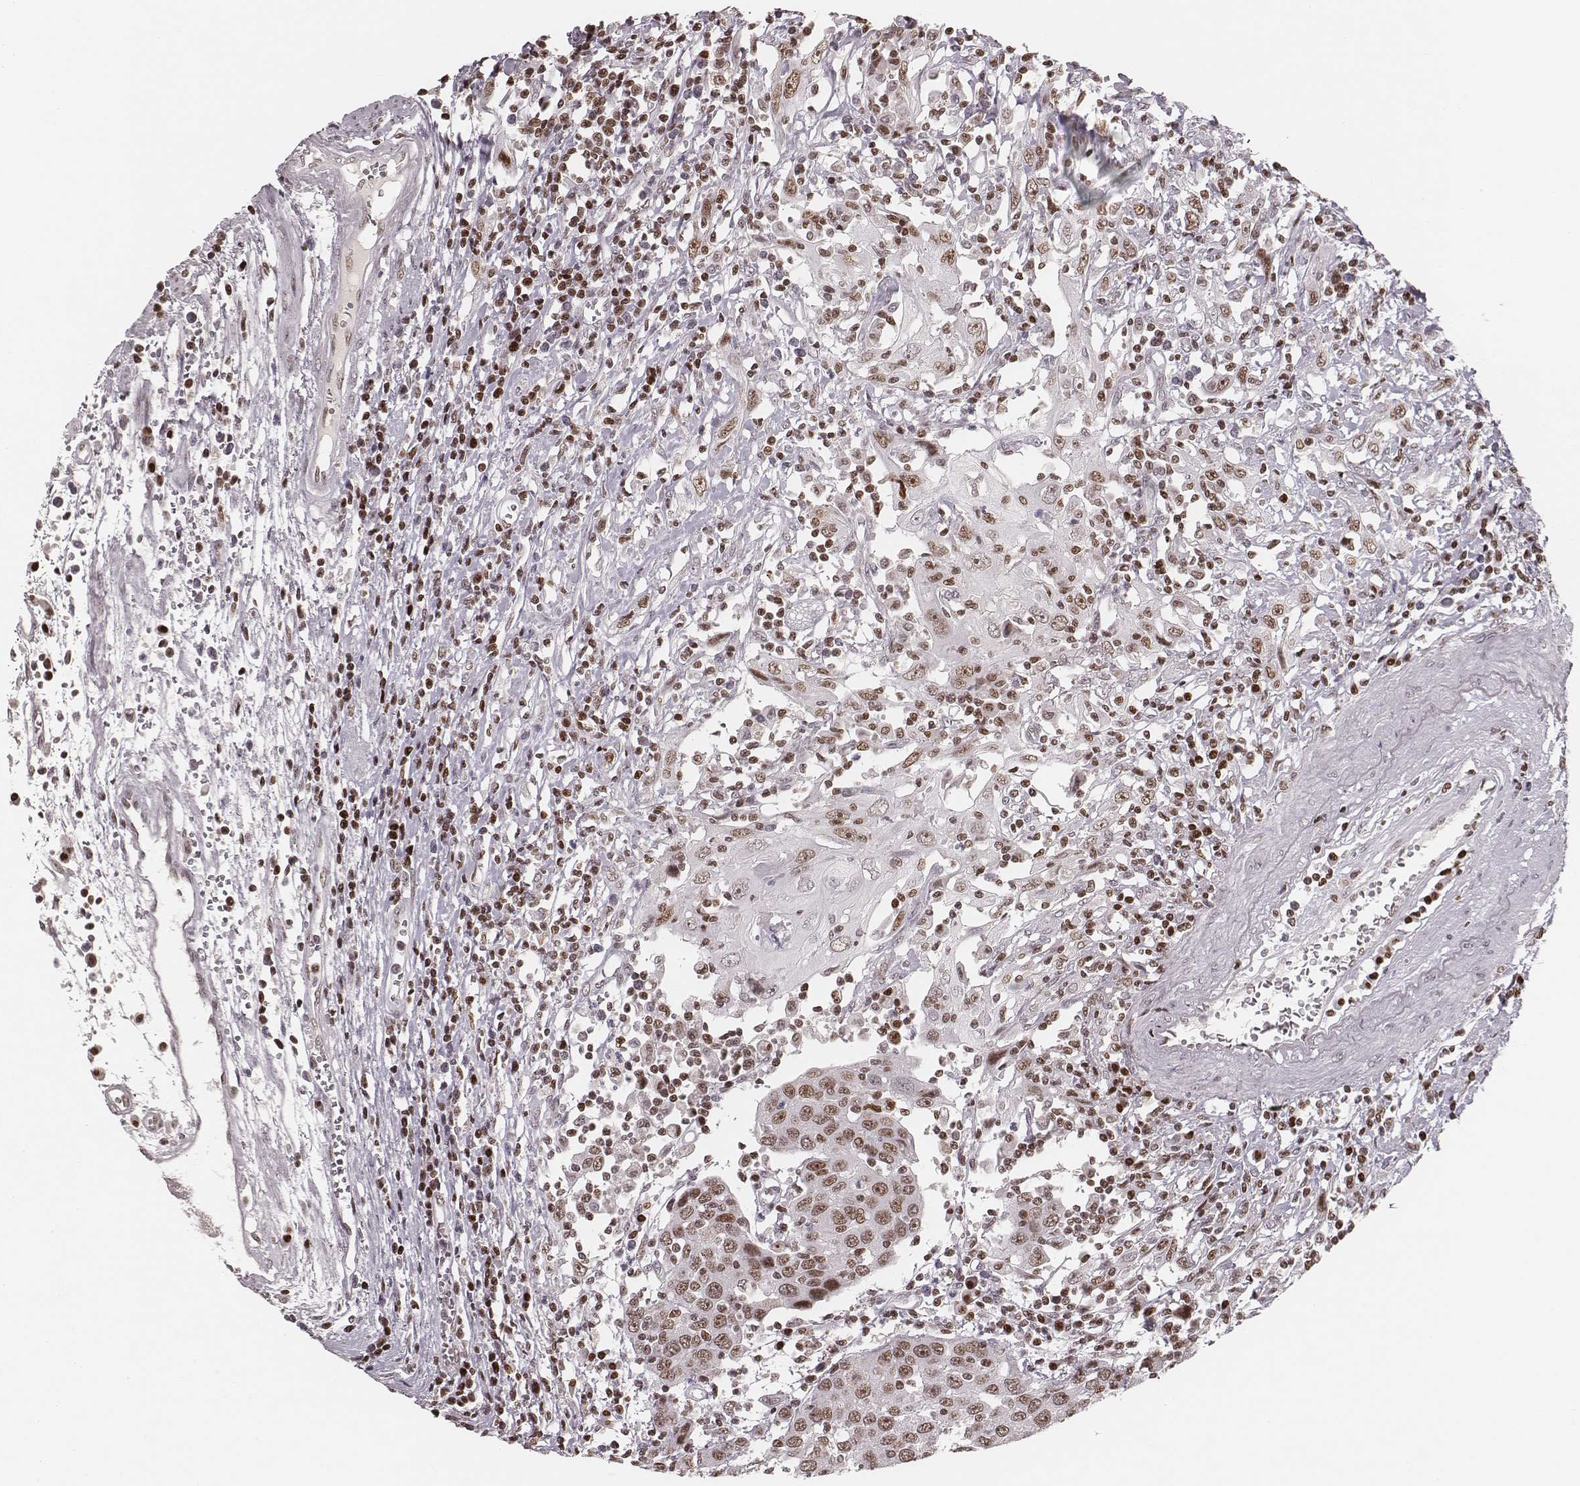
{"staining": {"intensity": "moderate", "quantity": ">75%", "location": "nuclear"}, "tissue": "urothelial cancer", "cell_type": "Tumor cells", "image_type": "cancer", "snomed": [{"axis": "morphology", "description": "Urothelial carcinoma, High grade"}, {"axis": "topography", "description": "Urinary bladder"}], "caption": "High-grade urothelial carcinoma stained with immunohistochemistry displays moderate nuclear staining in about >75% of tumor cells.", "gene": "PARP1", "patient": {"sex": "female", "age": 85}}